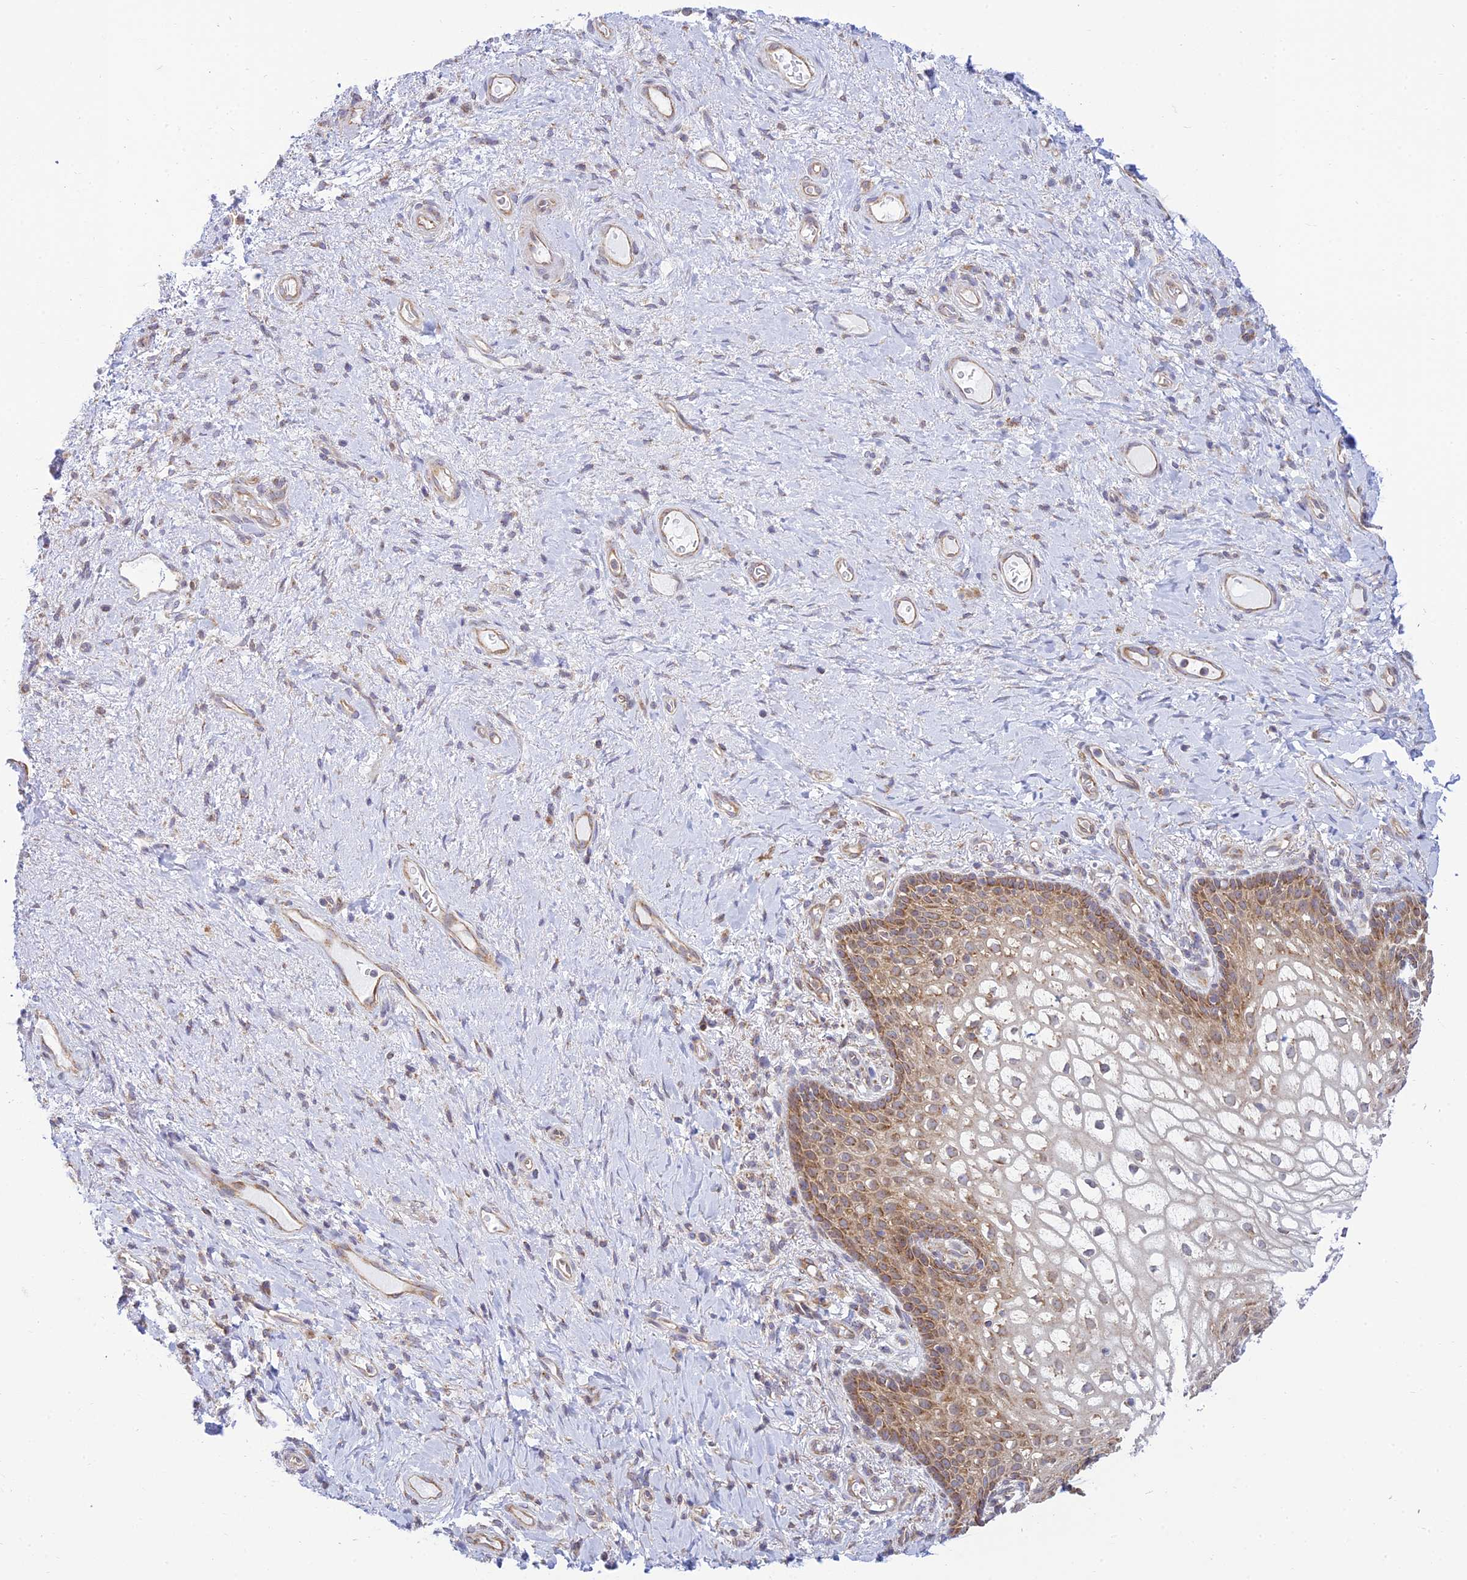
{"staining": {"intensity": "moderate", "quantity": ">75%", "location": "cytoplasmic/membranous"}, "tissue": "vagina", "cell_type": "Squamous epithelial cells", "image_type": "normal", "snomed": [{"axis": "morphology", "description": "Normal tissue, NOS"}, {"axis": "topography", "description": "Vagina"}], "caption": "This micrograph demonstrates unremarkable vagina stained with IHC to label a protein in brown. The cytoplasmic/membranous of squamous epithelial cells show moderate positivity for the protein. Nuclei are counter-stained blue.", "gene": "HOOK2", "patient": {"sex": "female", "age": 60}}